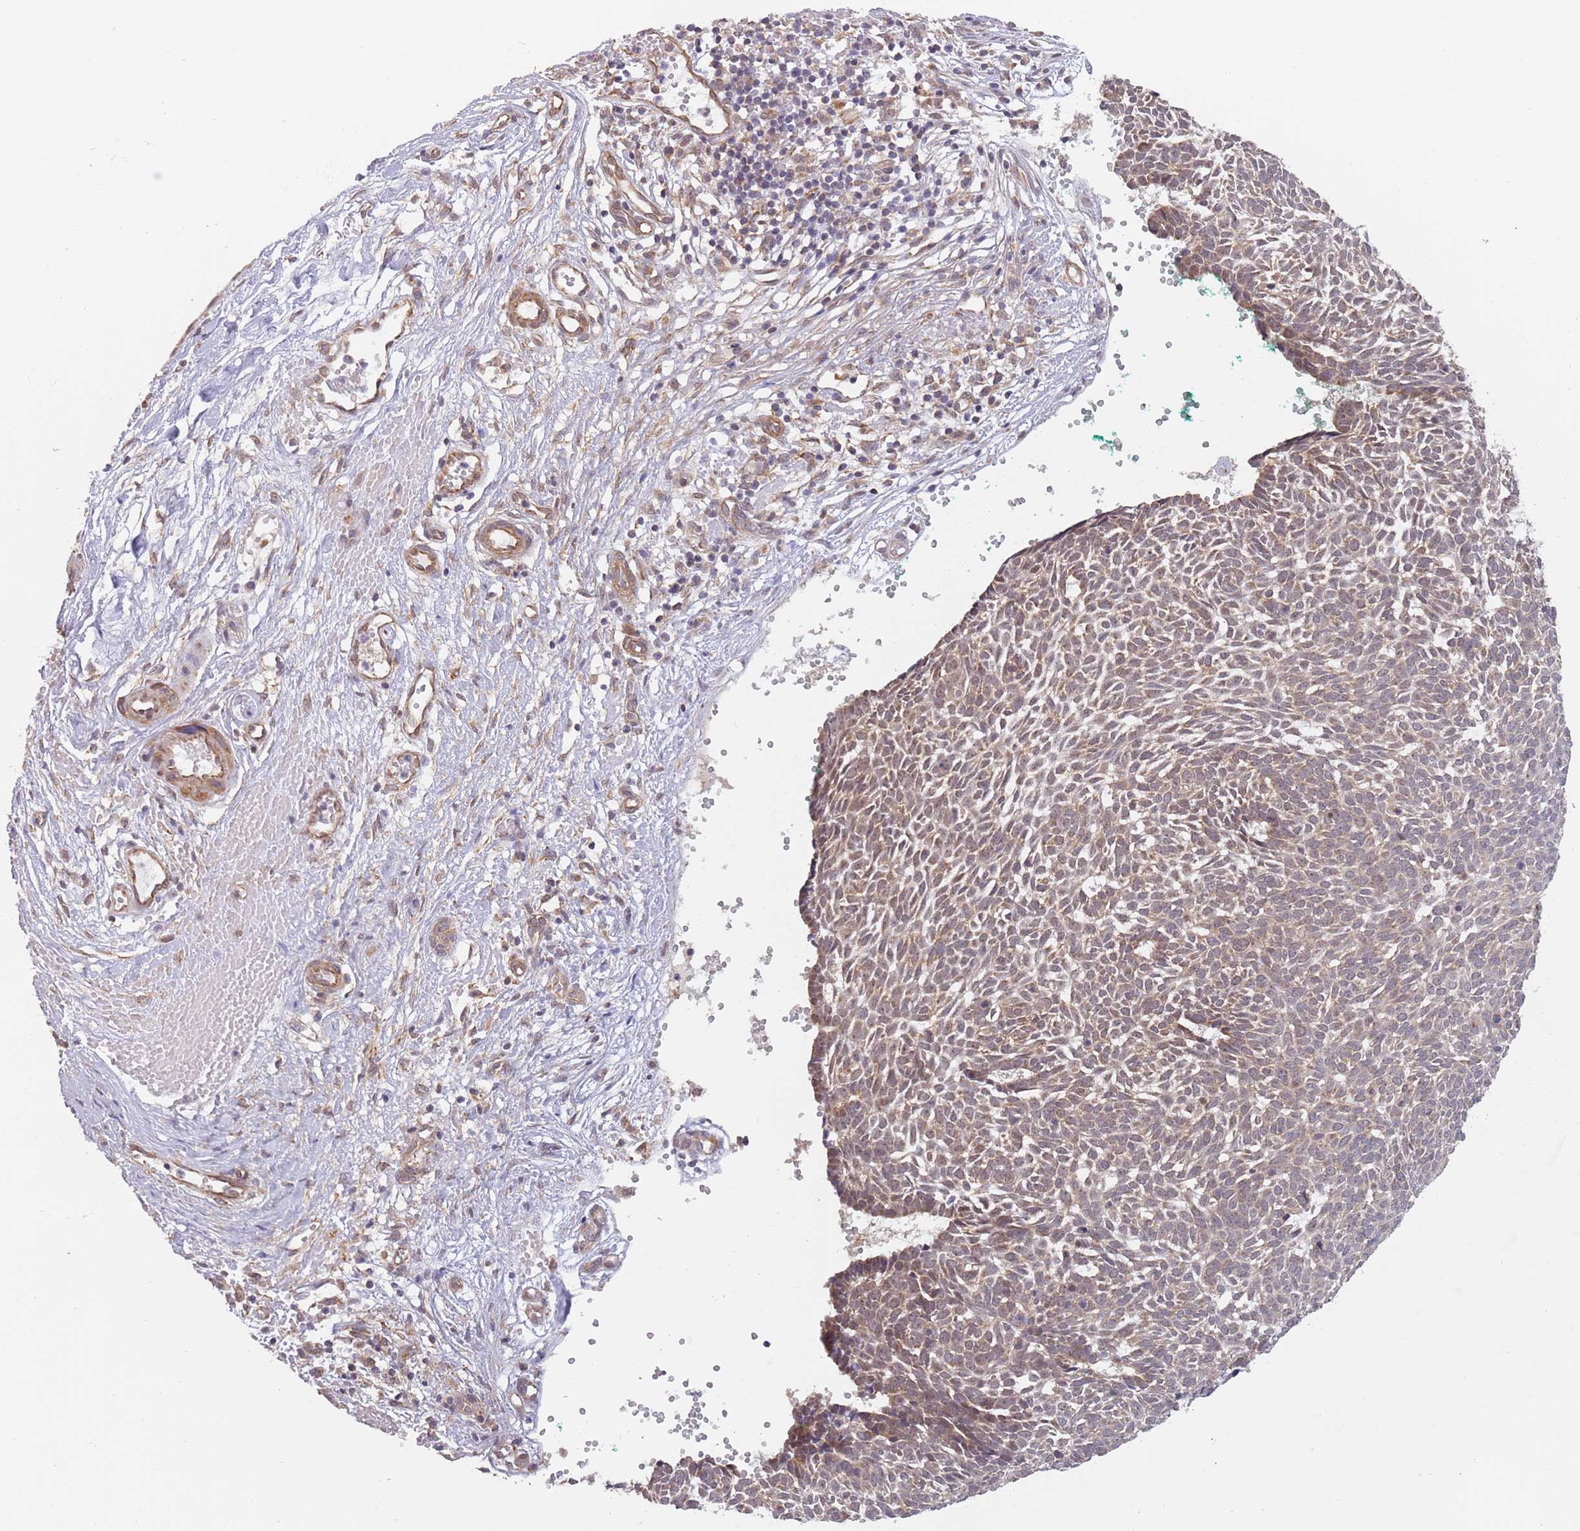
{"staining": {"intensity": "moderate", "quantity": ">75%", "location": "cytoplasmic/membranous"}, "tissue": "skin cancer", "cell_type": "Tumor cells", "image_type": "cancer", "snomed": [{"axis": "morphology", "description": "Basal cell carcinoma"}, {"axis": "topography", "description": "Skin"}], "caption": "A micrograph of skin cancer (basal cell carcinoma) stained for a protein displays moderate cytoplasmic/membranous brown staining in tumor cells.", "gene": "UQCC3", "patient": {"sex": "male", "age": 61}}